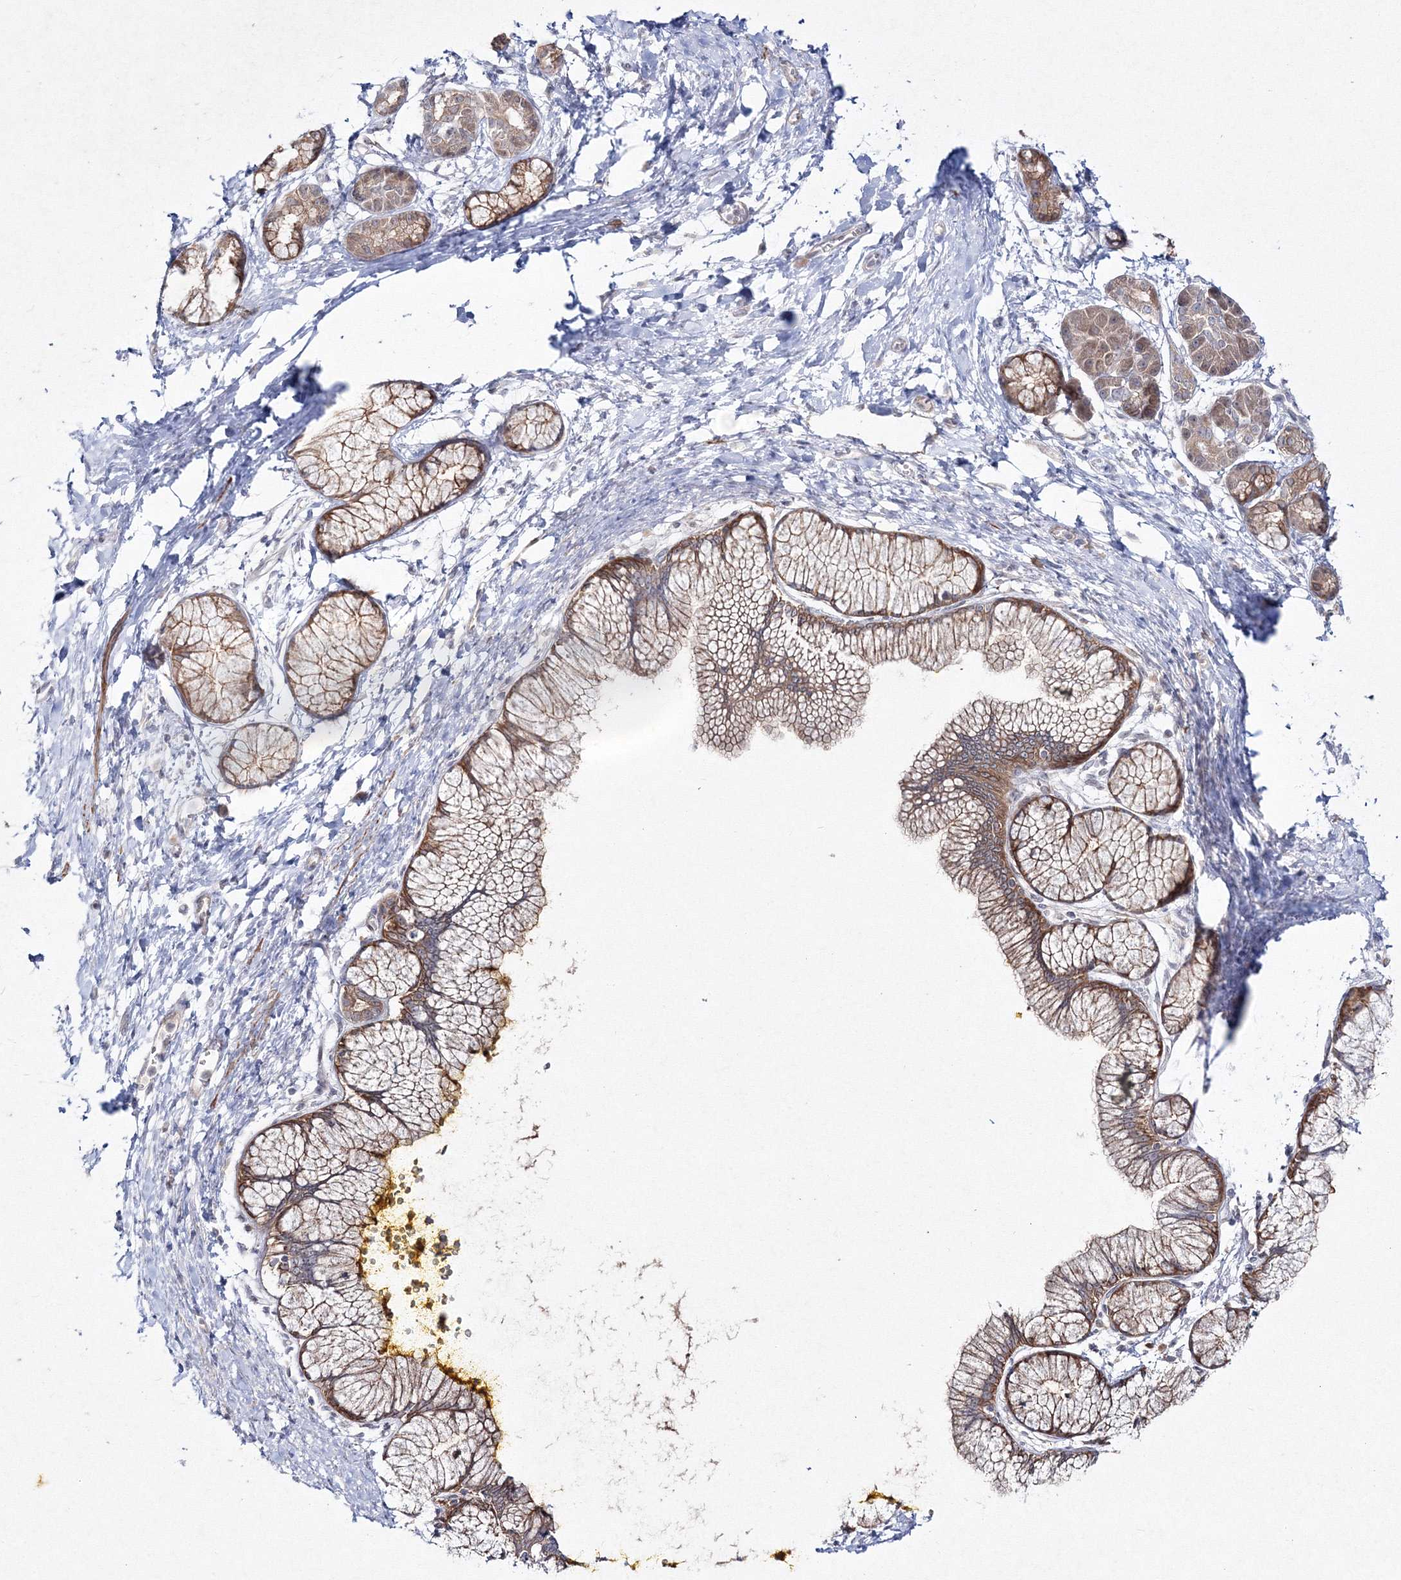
{"staining": {"intensity": "moderate", "quantity": ">75%", "location": "cytoplasmic/membranous"}, "tissue": "pancreatic cancer", "cell_type": "Tumor cells", "image_type": "cancer", "snomed": [{"axis": "morphology", "description": "Adenocarcinoma, NOS"}, {"axis": "topography", "description": "Pancreas"}], "caption": "Moderate cytoplasmic/membranous positivity for a protein is appreciated in approximately >75% of tumor cells of pancreatic cancer using immunohistochemistry (IHC).", "gene": "IPMK", "patient": {"sex": "male", "age": 58}}